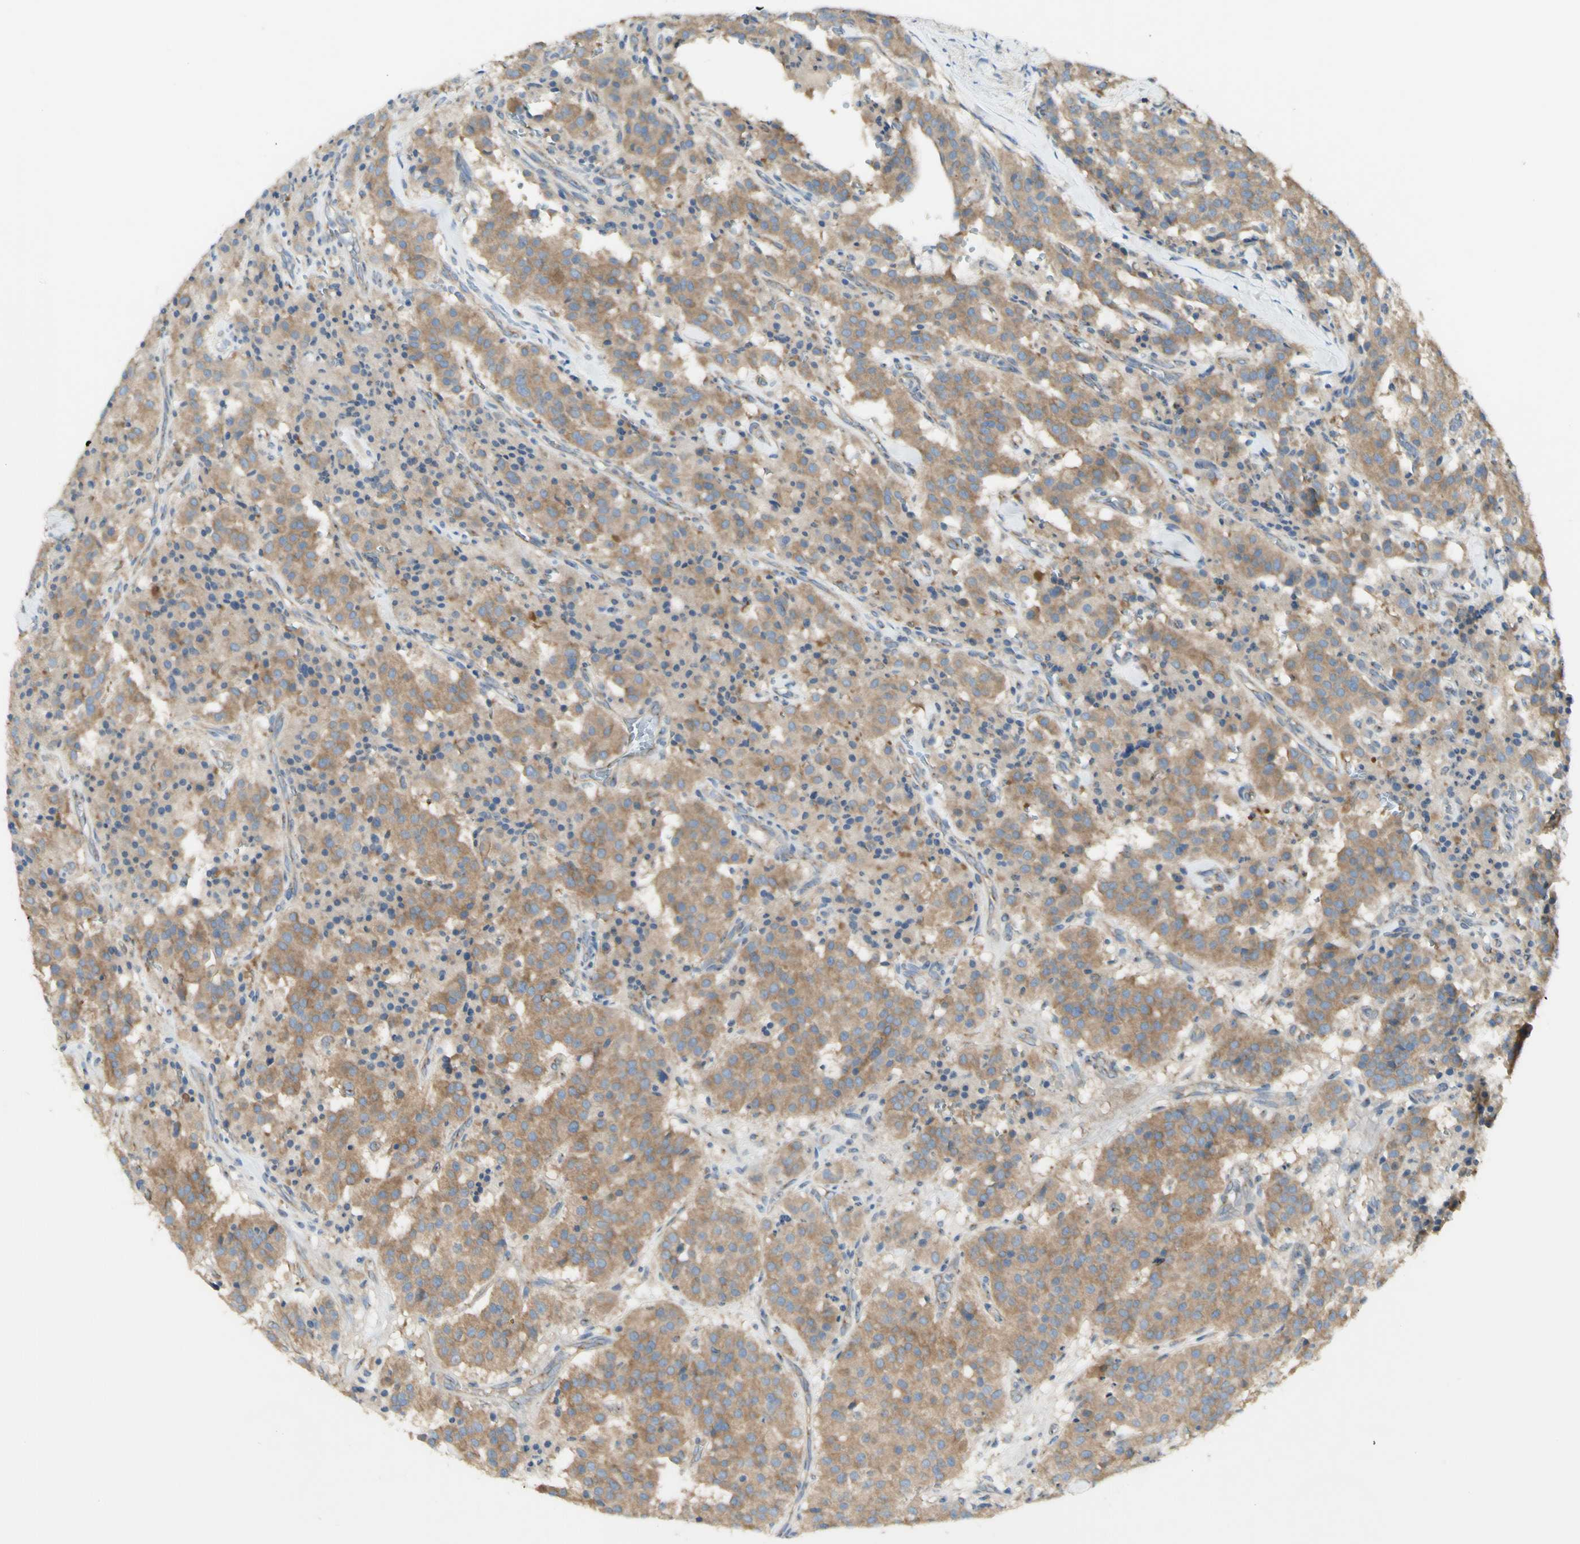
{"staining": {"intensity": "moderate", "quantity": "25%-75%", "location": "cytoplasmic/membranous"}, "tissue": "carcinoid", "cell_type": "Tumor cells", "image_type": "cancer", "snomed": [{"axis": "morphology", "description": "Carcinoid, malignant, NOS"}, {"axis": "topography", "description": "Lung"}], "caption": "Carcinoid was stained to show a protein in brown. There is medium levels of moderate cytoplasmic/membranous staining in approximately 25%-75% of tumor cells.", "gene": "DYNC1H1", "patient": {"sex": "male", "age": 30}}